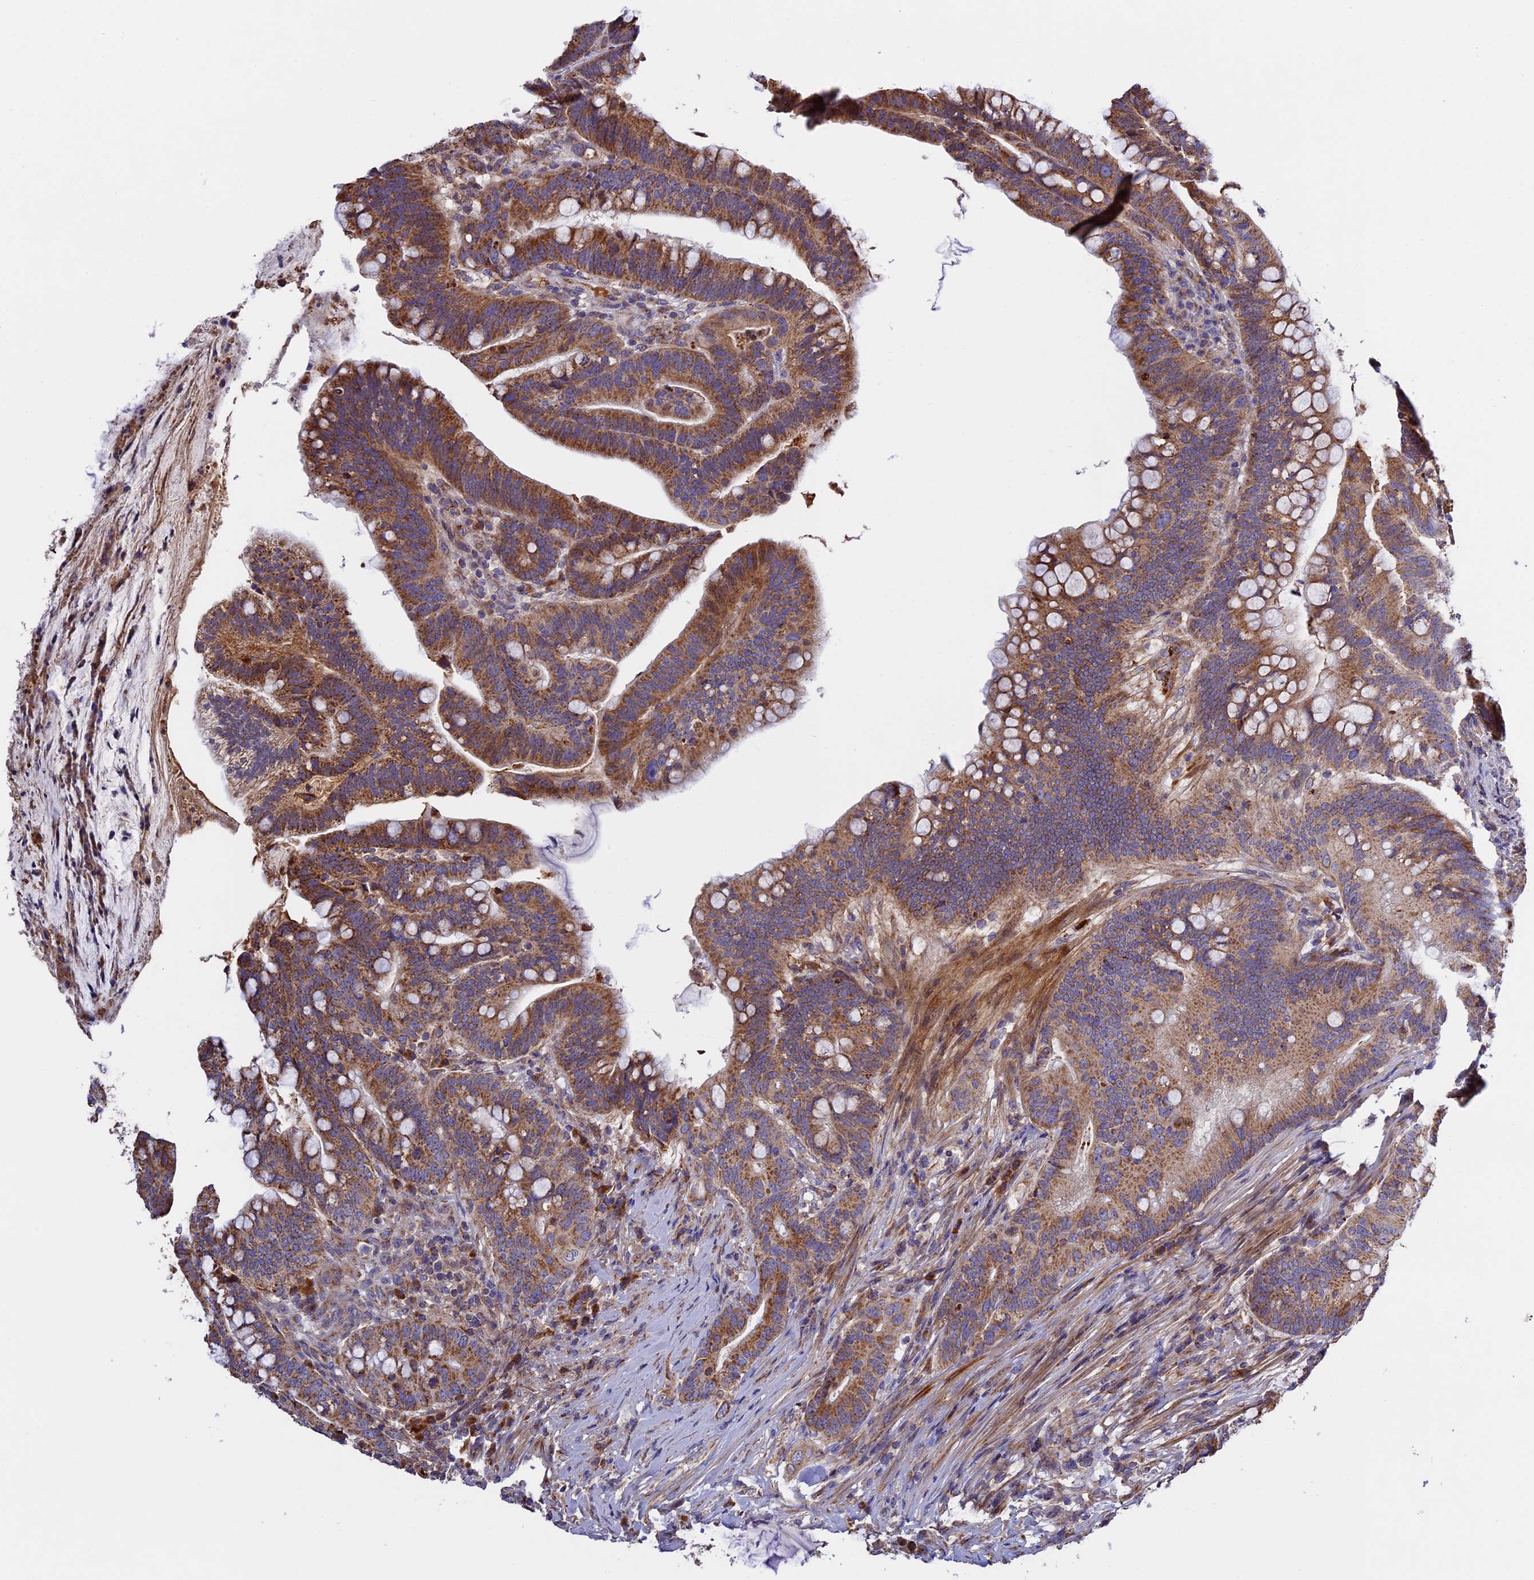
{"staining": {"intensity": "strong", "quantity": ">75%", "location": "cytoplasmic/membranous"}, "tissue": "colorectal cancer", "cell_type": "Tumor cells", "image_type": "cancer", "snomed": [{"axis": "morphology", "description": "Adenocarcinoma, NOS"}, {"axis": "topography", "description": "Colon"}], "caption": "High-power microscopy captured an immunohistochemistry histopathology image of adenocarcinoma (colorectal), revealing strong cytoplasmic/membranous staining in about >75% of tumor cells.", "gene": "OCEL1", "patient": {"sex": "female", "age": 66}}